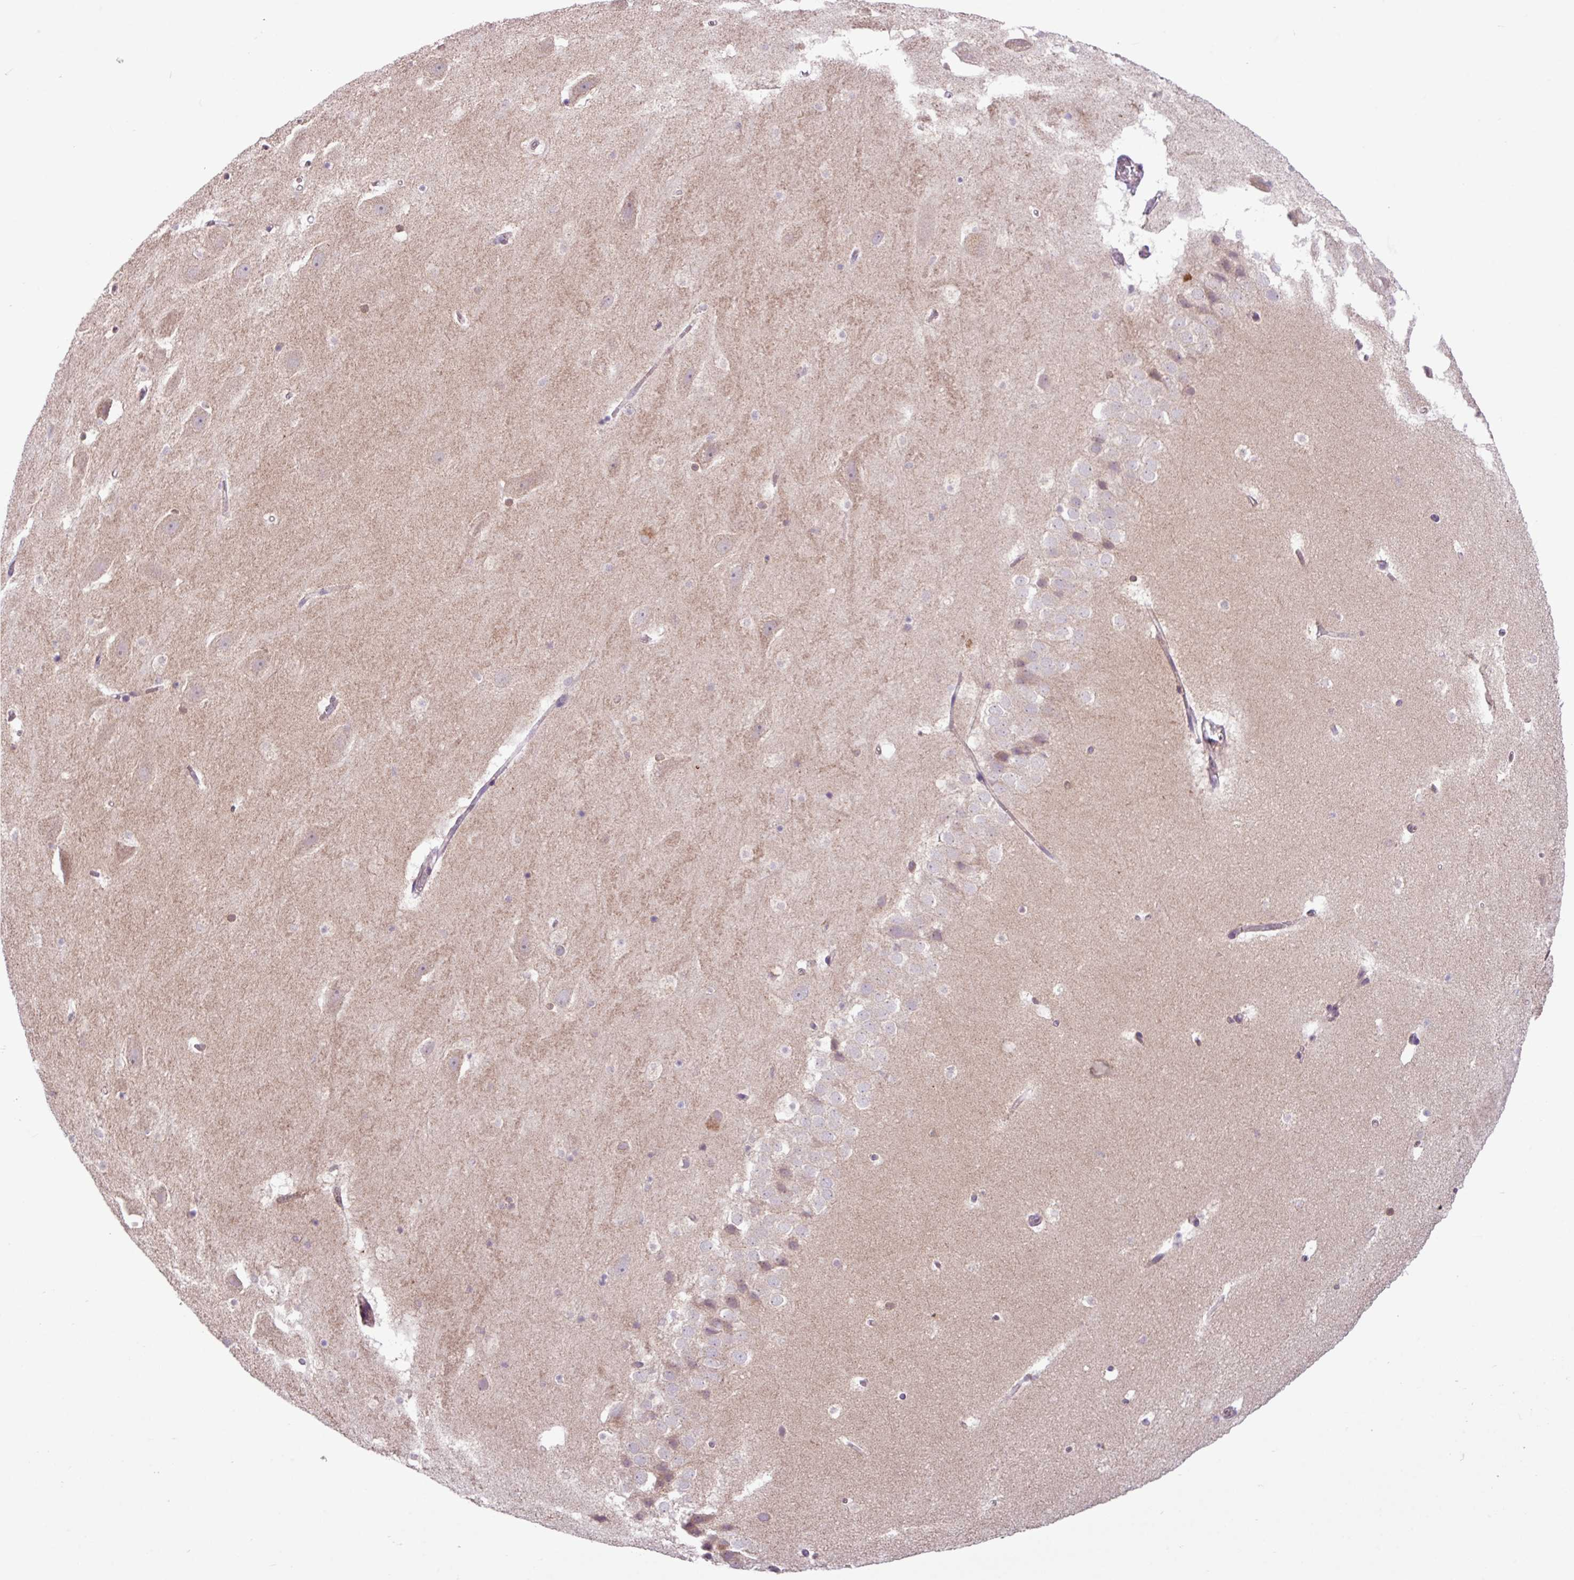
{"staining": {"intensity": "negative", "quantity": "none", "location": "none"}, "tissue": "hippocampus", "cell_type": "Glial cells", "image_type": "normal", "snomed": [{"axis": "morphology", "description": "Normal tissue, NOS"}, {"axis": "topography", "description": "Hippocampus"}], "caption": "Hippocampus was stained to show a protein in brown. There is no significant positivity in glial cells. (DAB immunohistochemistry (IHC) with hematoxylin counter stain).", "gene": "ARHGEF25", "patient": {"sex": "male", "age": 37}}